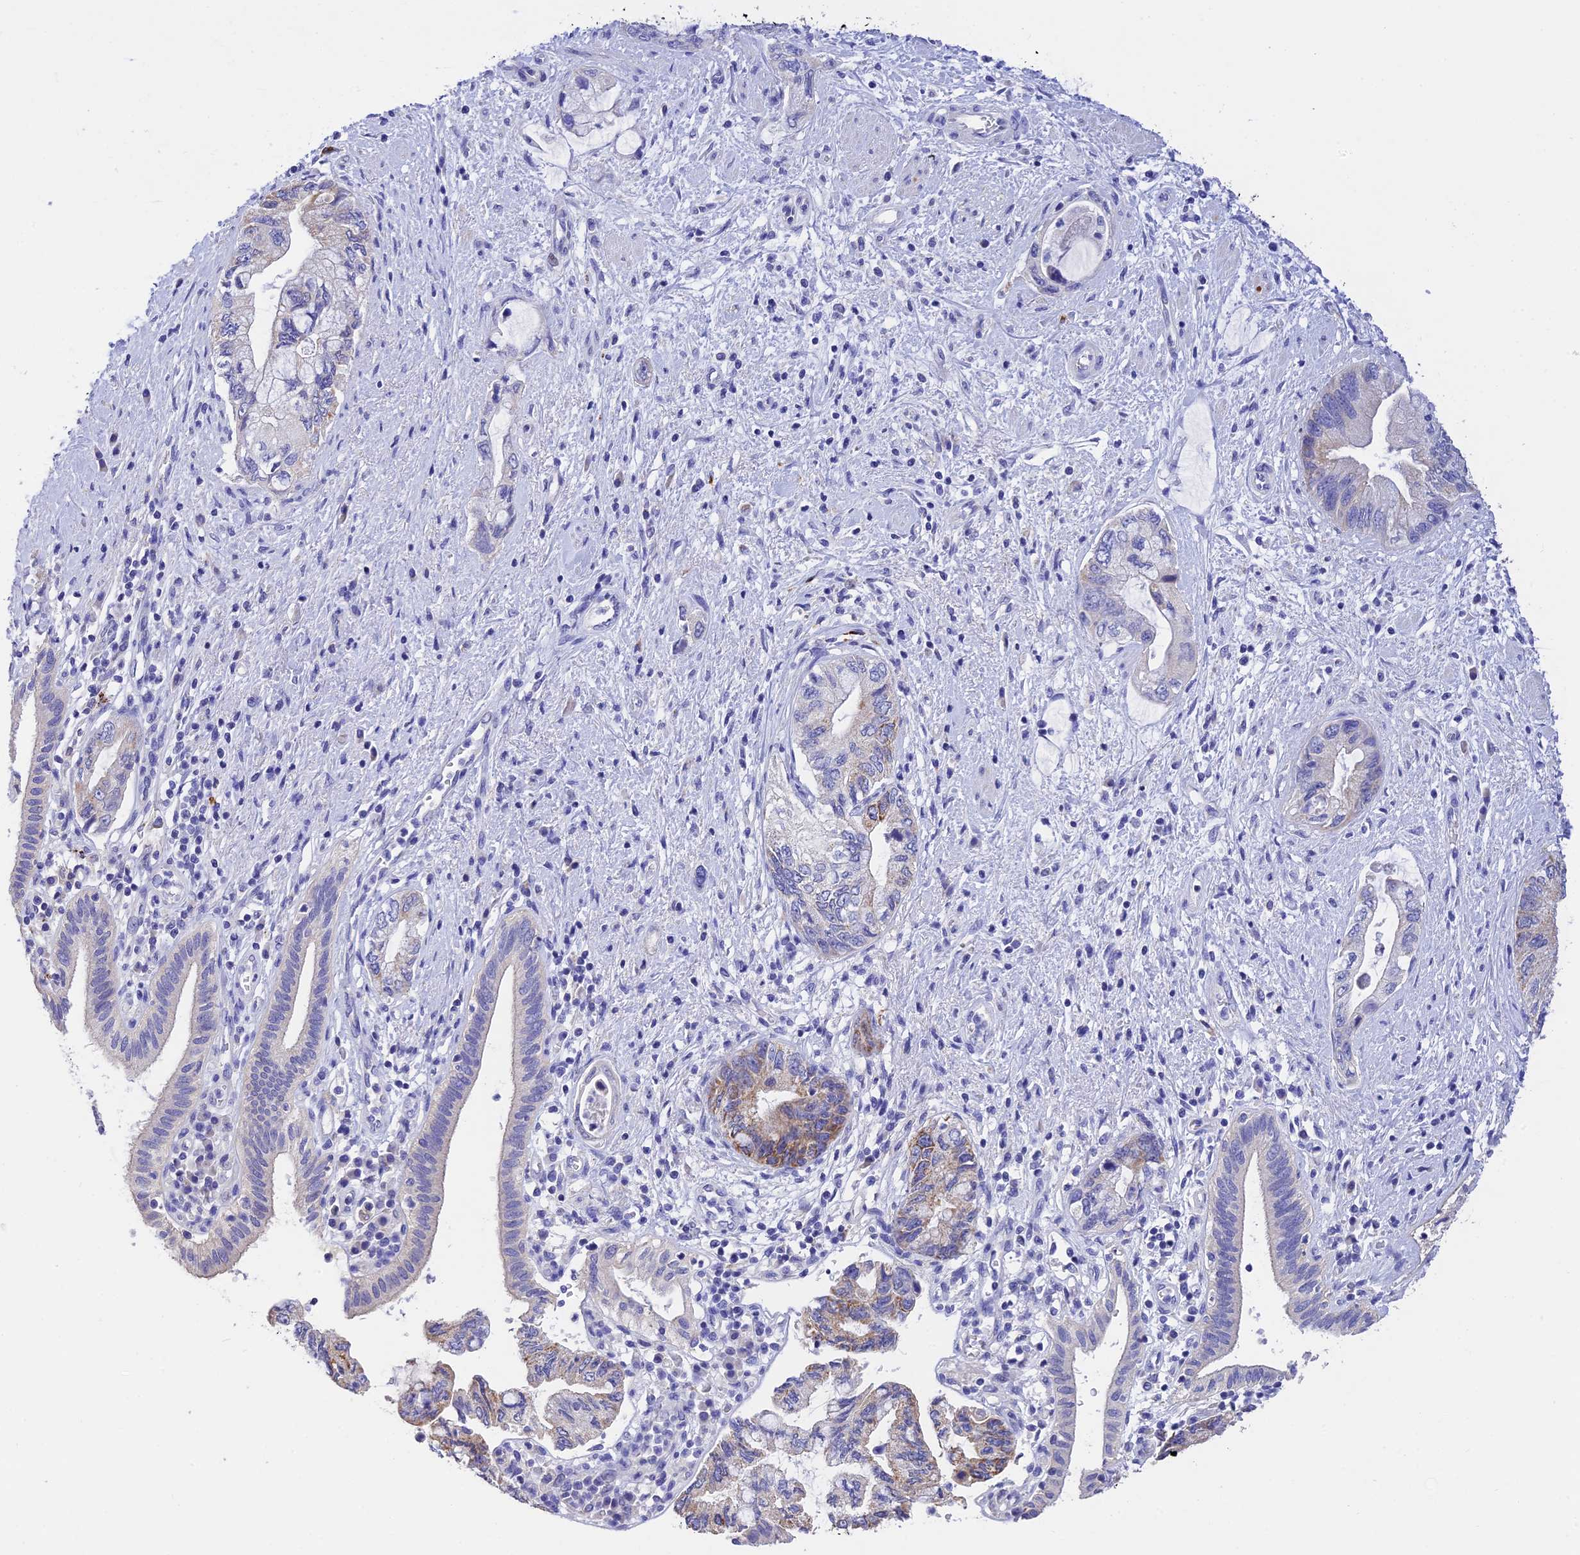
{"staining": {"intensity": "moderate", "quantity": "<25%", "location": "cytoplasmic/membranous"}, "tissue": "pancreatic cancer", "cell_type": "Tumor cells", "image_type": "cancer", "snomed": [{"axis": "morphology", "description": "Adenocarcinoma, NOS"}, {"axis": "topography", "description": "Pancreas"}], "caption": "Immunohistochemical staining of human pancreatic cancer displays moderate cytoplasmic/membranous protein positivity in about <25% of tumor cells.", "gene": "MS4A5", "patient": {"sex": "female", "age": 73}}